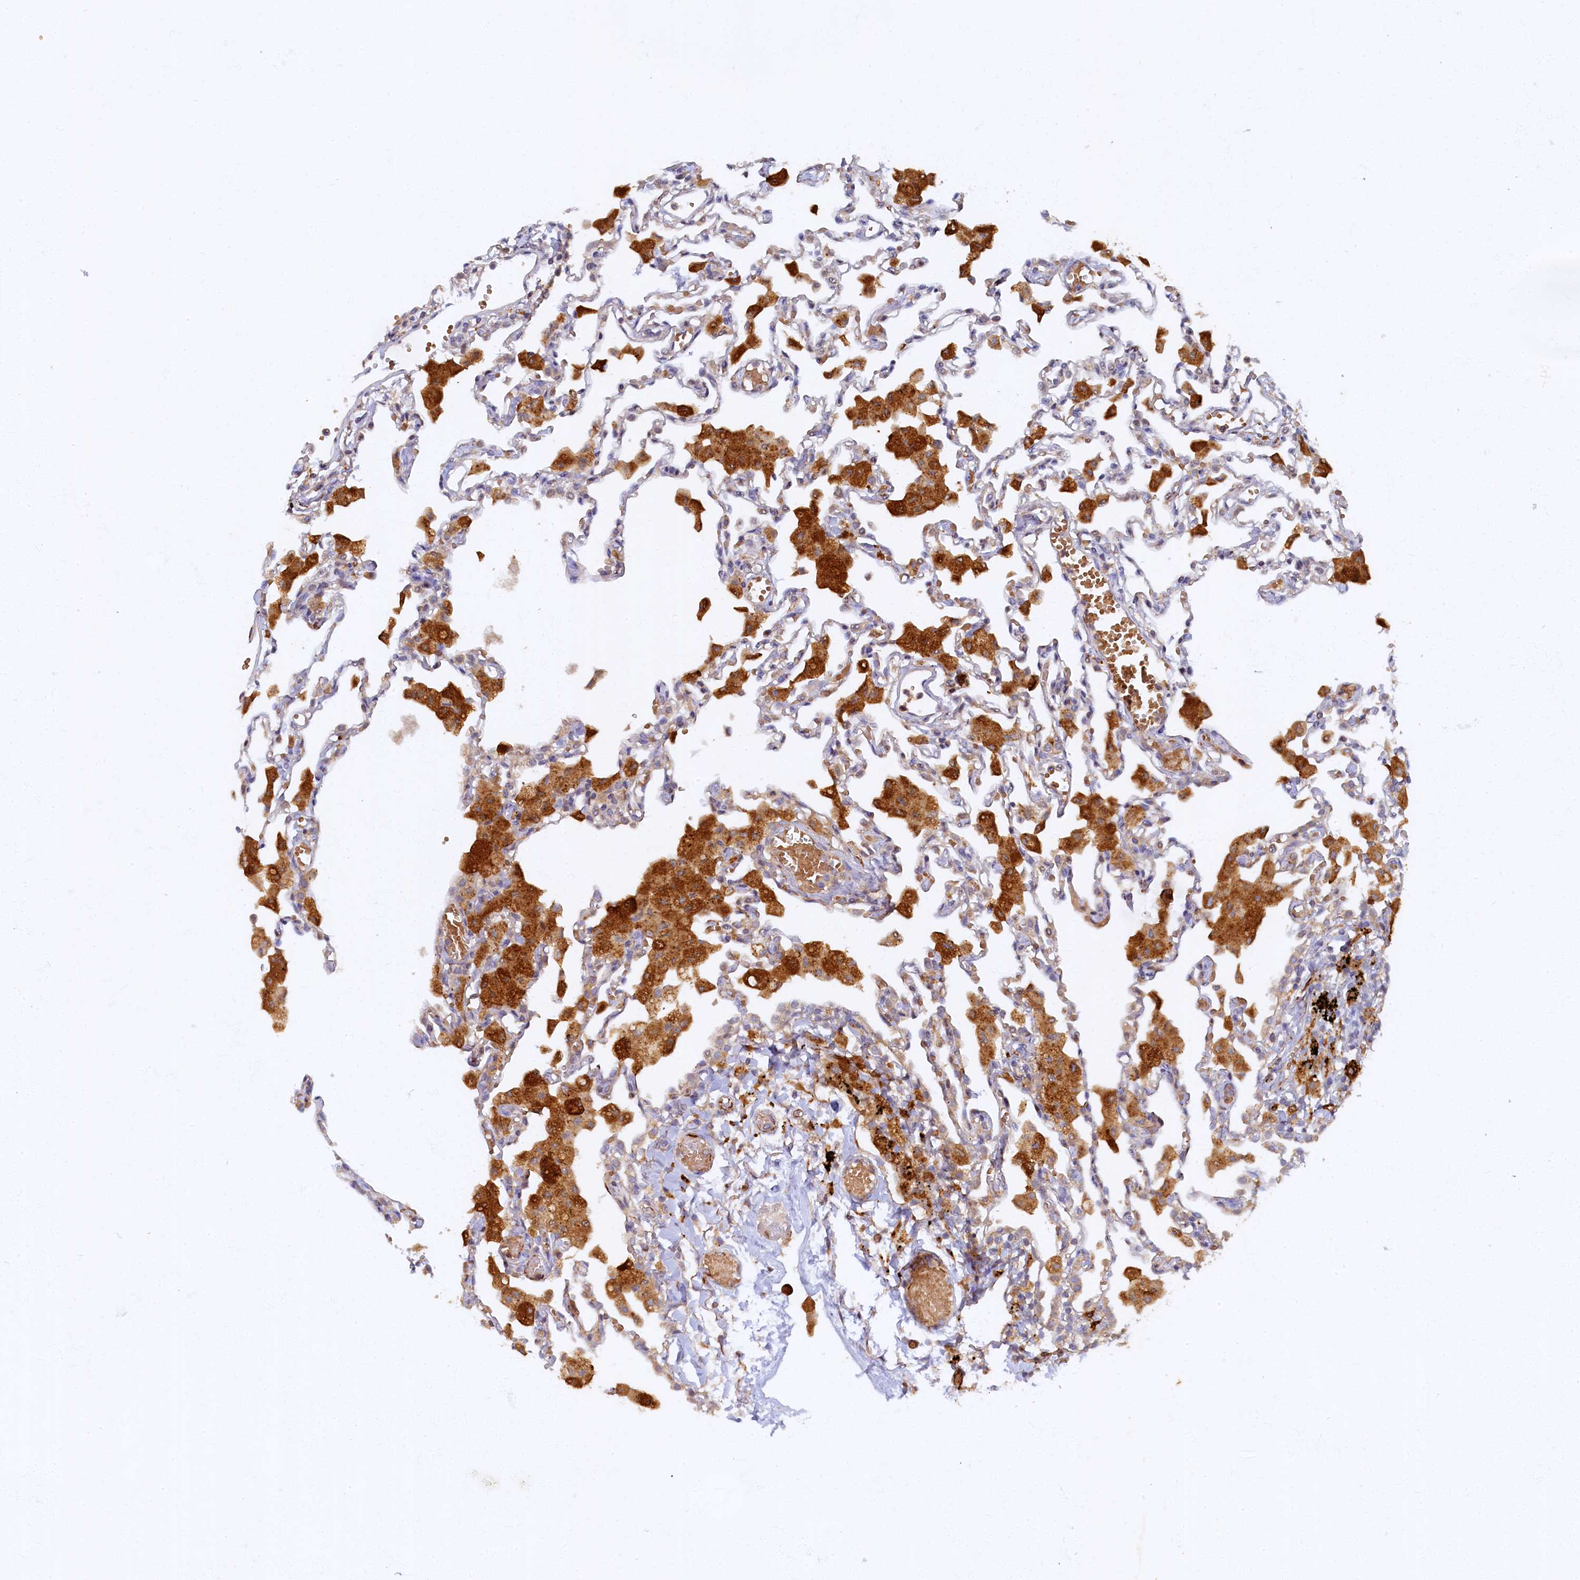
{"staining": {"intensity": "moderate", "quantity": "<25%", "location": "cytoplasmic/membranous"}, "tissue": "lung", "cell_type": "Alveolar cells", "image_type": "normal", "snomed": [{"axis": "morphology", "description": "Normal tissue, NOS"}, {"axis": "topography", "description": "Bronchus"}, {"axis": "topography", "description": "Lung"}], "caption": "Immunohistochemistry (IHC) of unremarkable lung displays low levels of moderate cytoplasmic/membranous positivity in approximately <25% of alveolar cells.", "gene": "ARL11", "patient": {"sex": "female", "age": 49}}